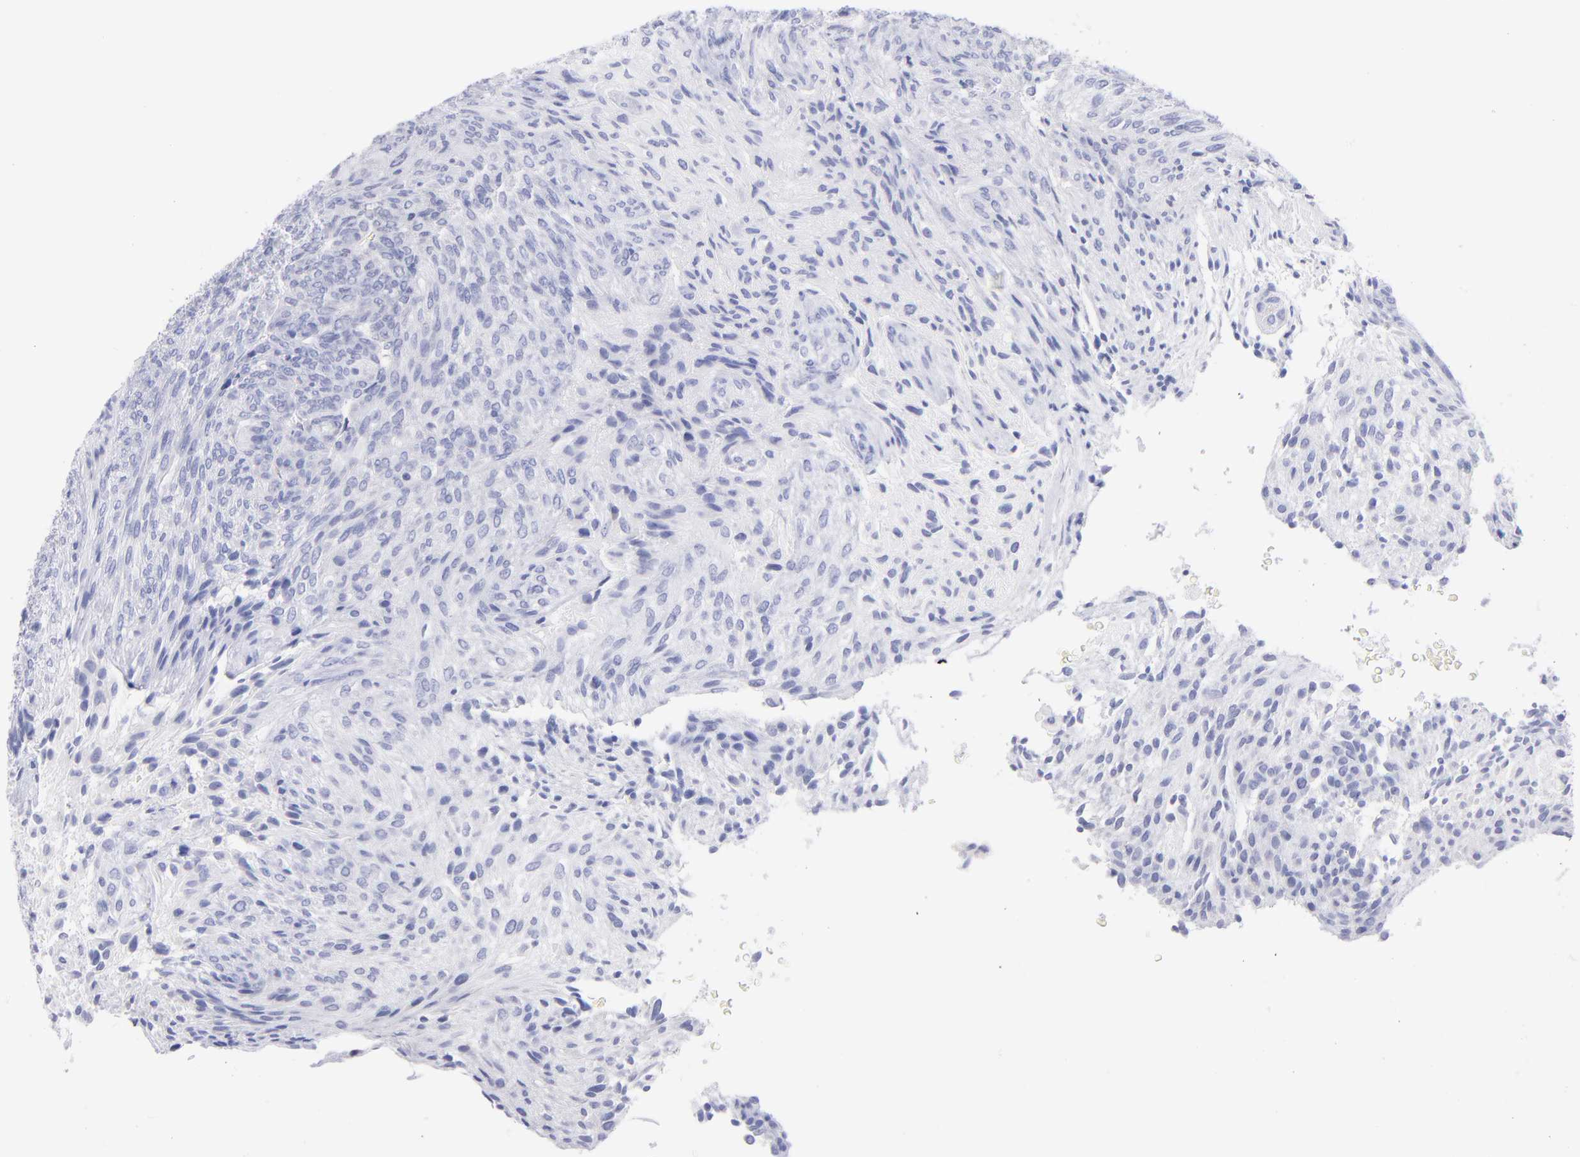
{"staining": {"intensity": "negative", "quantity": "none", "location": "none"}, "tissue": "glioma", "cell_type": "Tumor cells", "image_type": "cancer", "snomed": [{"axis": "morphology", "description": "Glioma, malignant, High grade"}, {"axis": "topography", "description": "Cerebral cortex"}], "caption": "The histopathology image shows no staining of tumor cells in glioma.", "gene": "SCGN", "patient": {"sex": "female", "age": 55}}